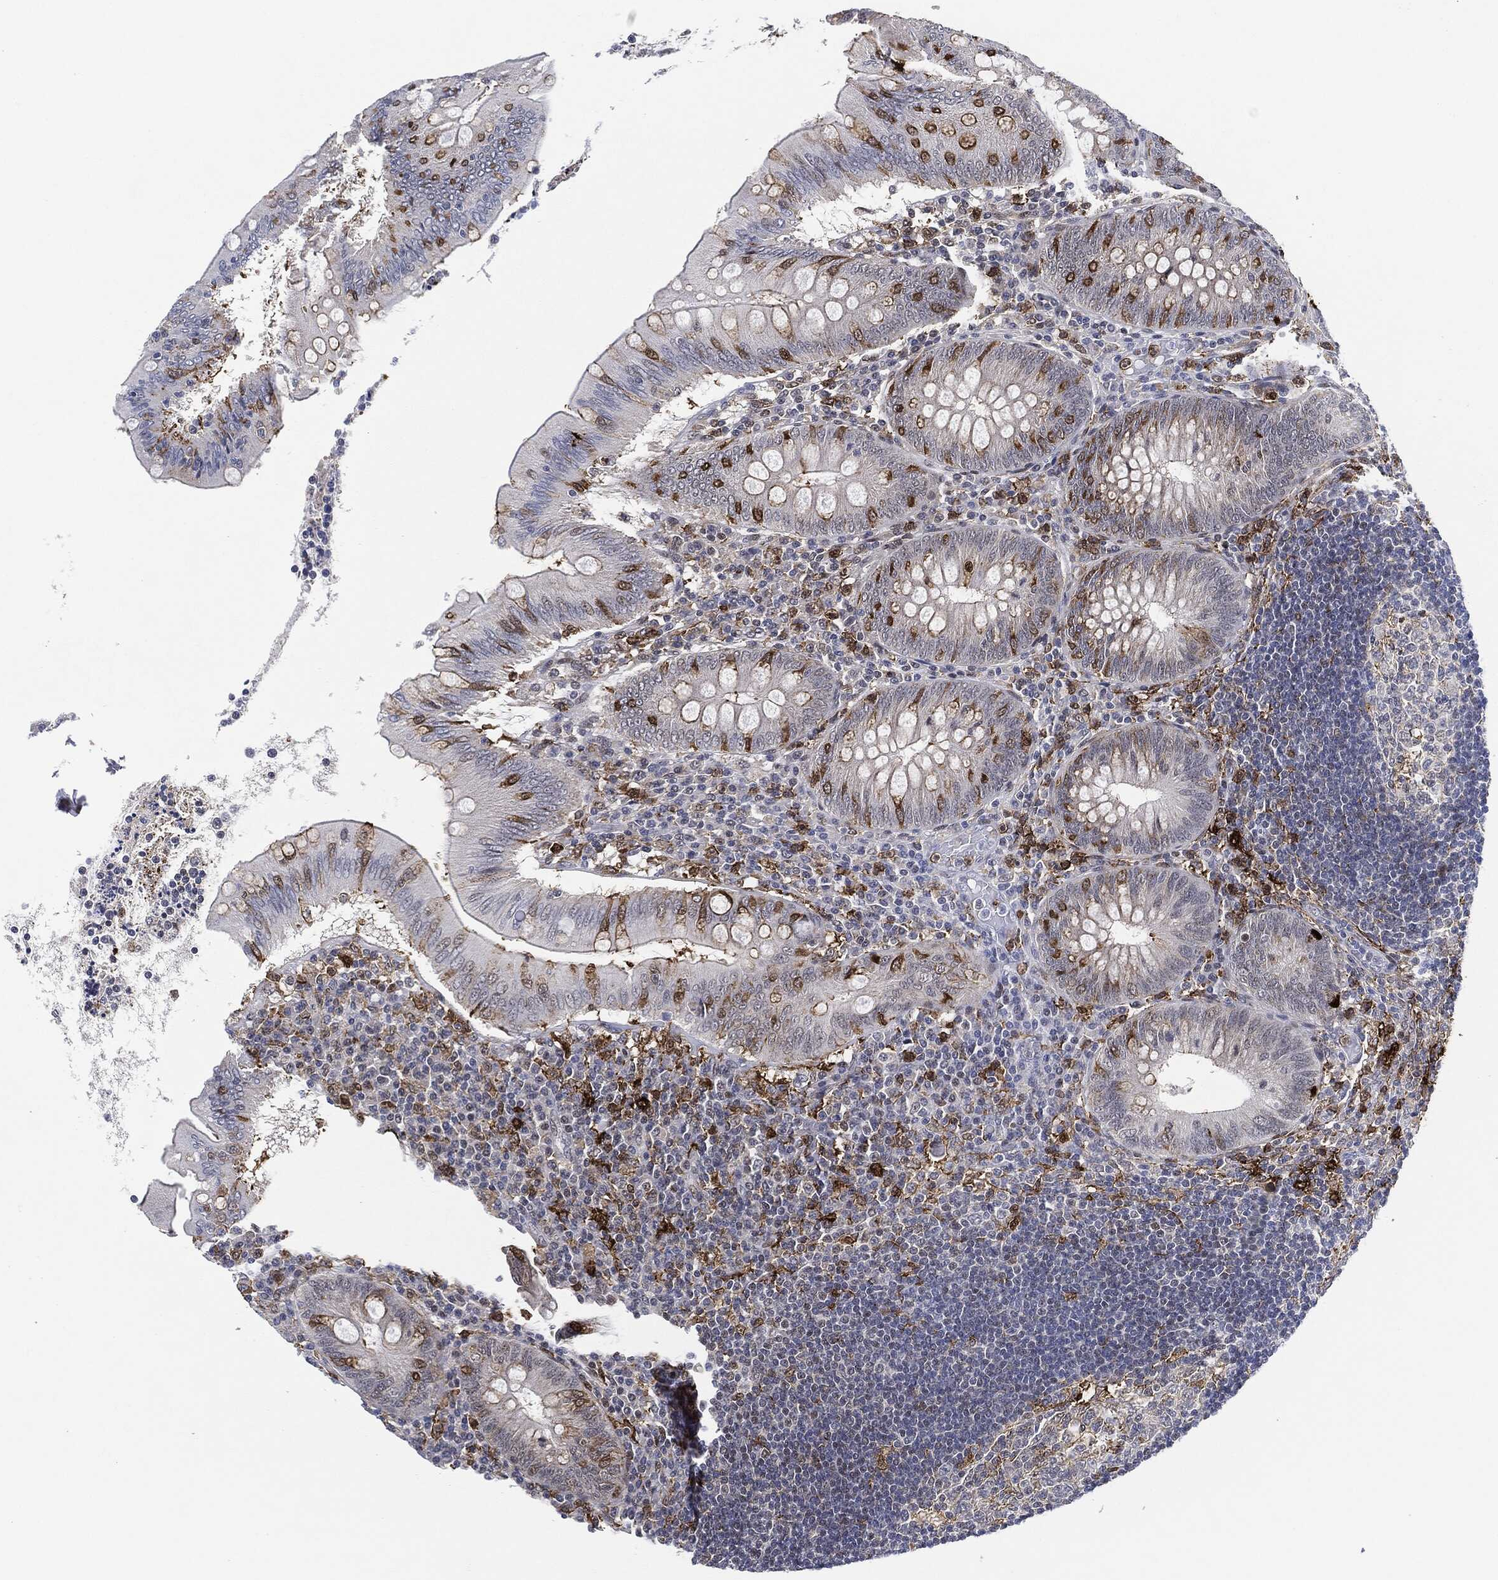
{"staining": {"intensity": "strong", "quantity": "<25%", "location": "cytoplasmic/membranous"}, "tissue": "appendix", "cell_type": "Glandular cells", "image_type": "normal", "snomed": [{"axis": "morphology", "description": "Normal tissue, NOS"}, {"axis": "morphology", "description": "Inflammation, NOS"}, {"axis": "topography", "description": "Appendix"}], "caption": "DAB immunohistochemical staining of benign appendix shows strong cytoplasmic/membranous protein expression in about <25% of glandular cells.", "gene": "NANOS3", "patient": {"sex": "male", "age": 16}}